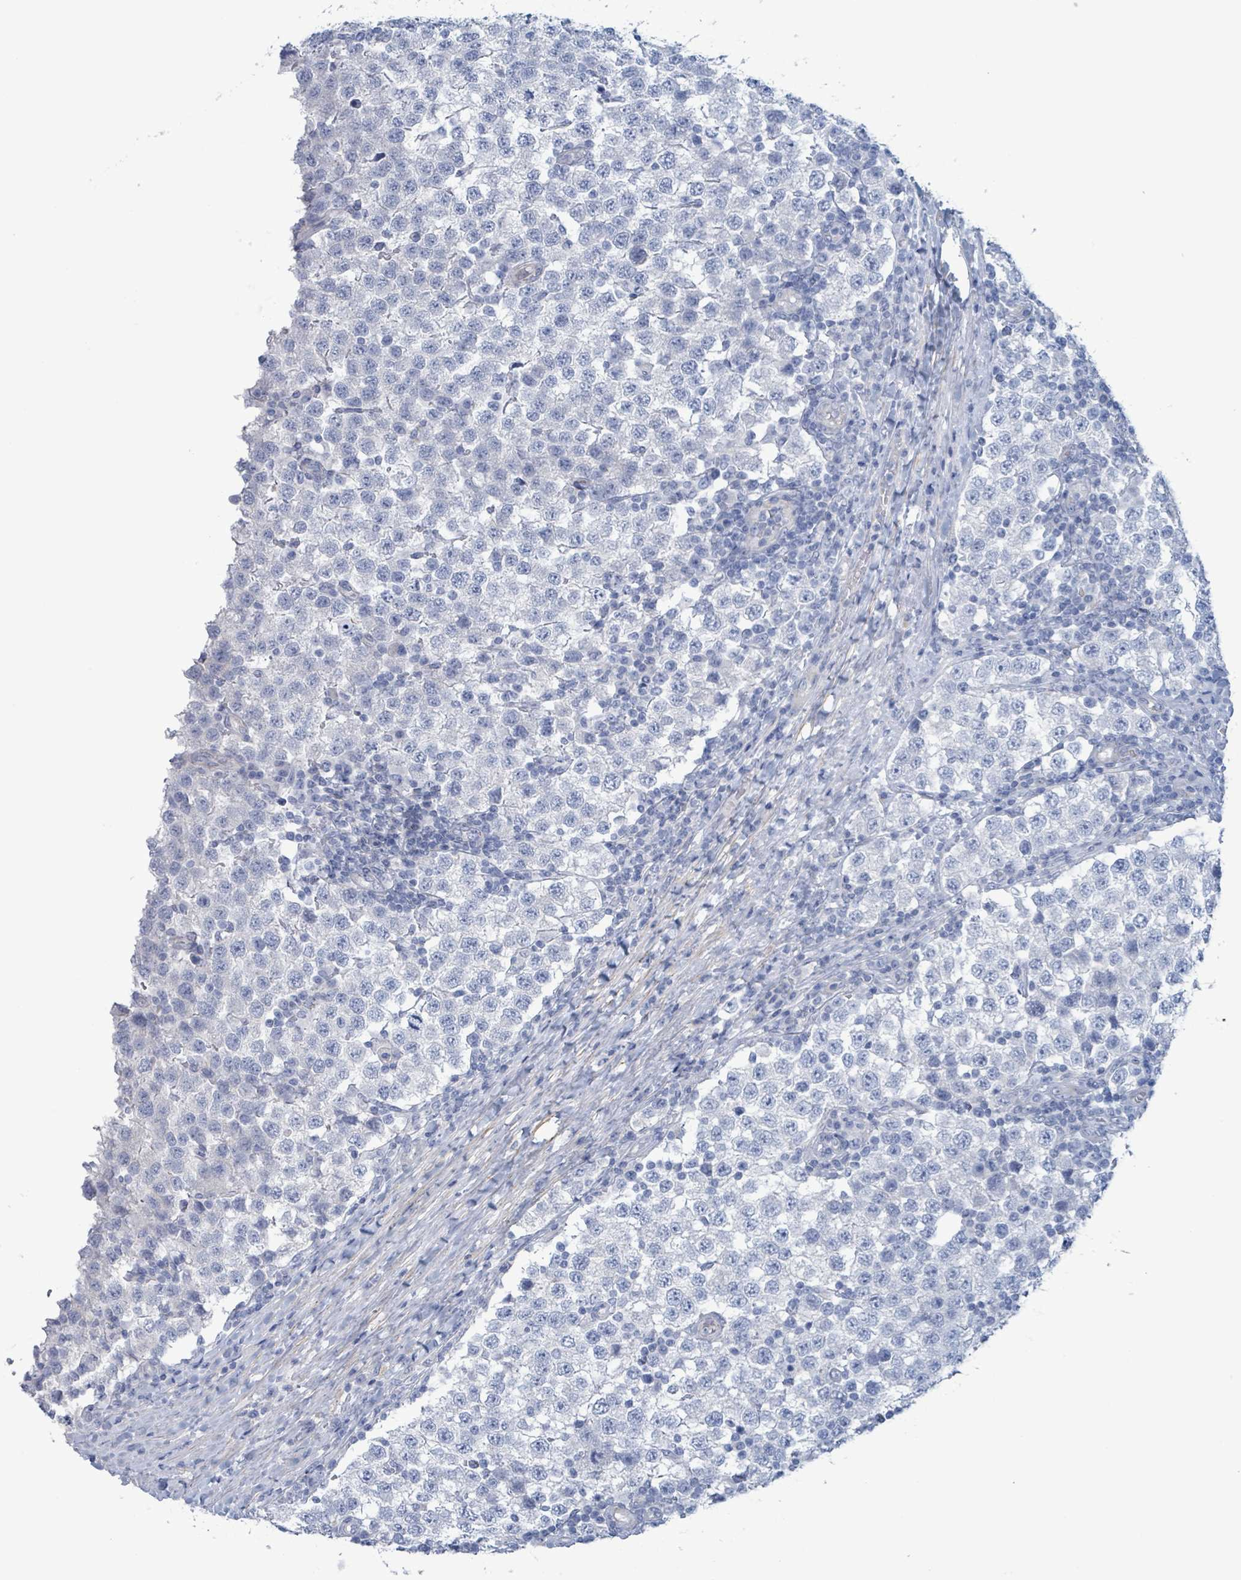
{"staining": {"intensity": "negative", "quantity": "none", "location": "none"}, "tissue": "testis cancer", "cell_type": "Tumor cells", "image_type": "cancer", "snomed": [{"axis": "morphology", "description": "Seminoma, NOS"}, {"axis": "topography", "description": "Testis"}], "caption": "IHC photomicrograph of seminoma (testis) stained for a protein (brown), which demonstrates no expression in tumor cells. (DAB immunohistochemistry with hematoxylin counter stain).", "gene": "PKLR", "patient": {"sex": "male", "age": 34}}